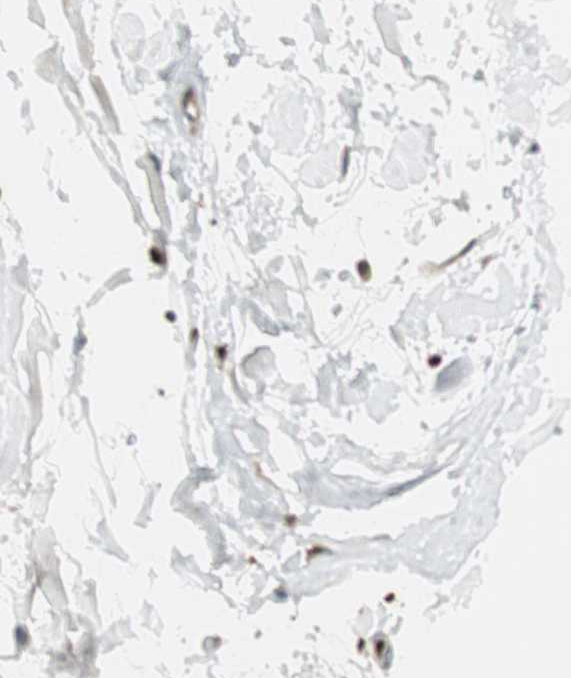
{"staining": {"intensity": "moderate", "quantity": "25%-75%", "location": "cytoplasmic/membranous,nuclear"}, "tissue": "adipose tissue", "cell_type": "Adipocytes", "image_type": "normal", "snomed": [{"axis": "morphology", "description": "Normal tissue, NOS"}, {"axis": "topography", "description": "Soft tissue"}], "caption": "Immunohistochemistry (IHC) staining of unremarkable adipose tissue, which exhibits medium levels of moderate cytoplasmic/membranous,nuclear positivity in about 25%-75% of adipocytes indicating moderate cytoplasmic/membranous,nuclear protein expression. The staining was performed using DAB (3,3'-diaminobenzidine) (brown) for protein detection and nuclei were counterstained in hematoxylin (blue).", "gene": "LTA4H", "patient": {"sex": "male", "age": 72}}